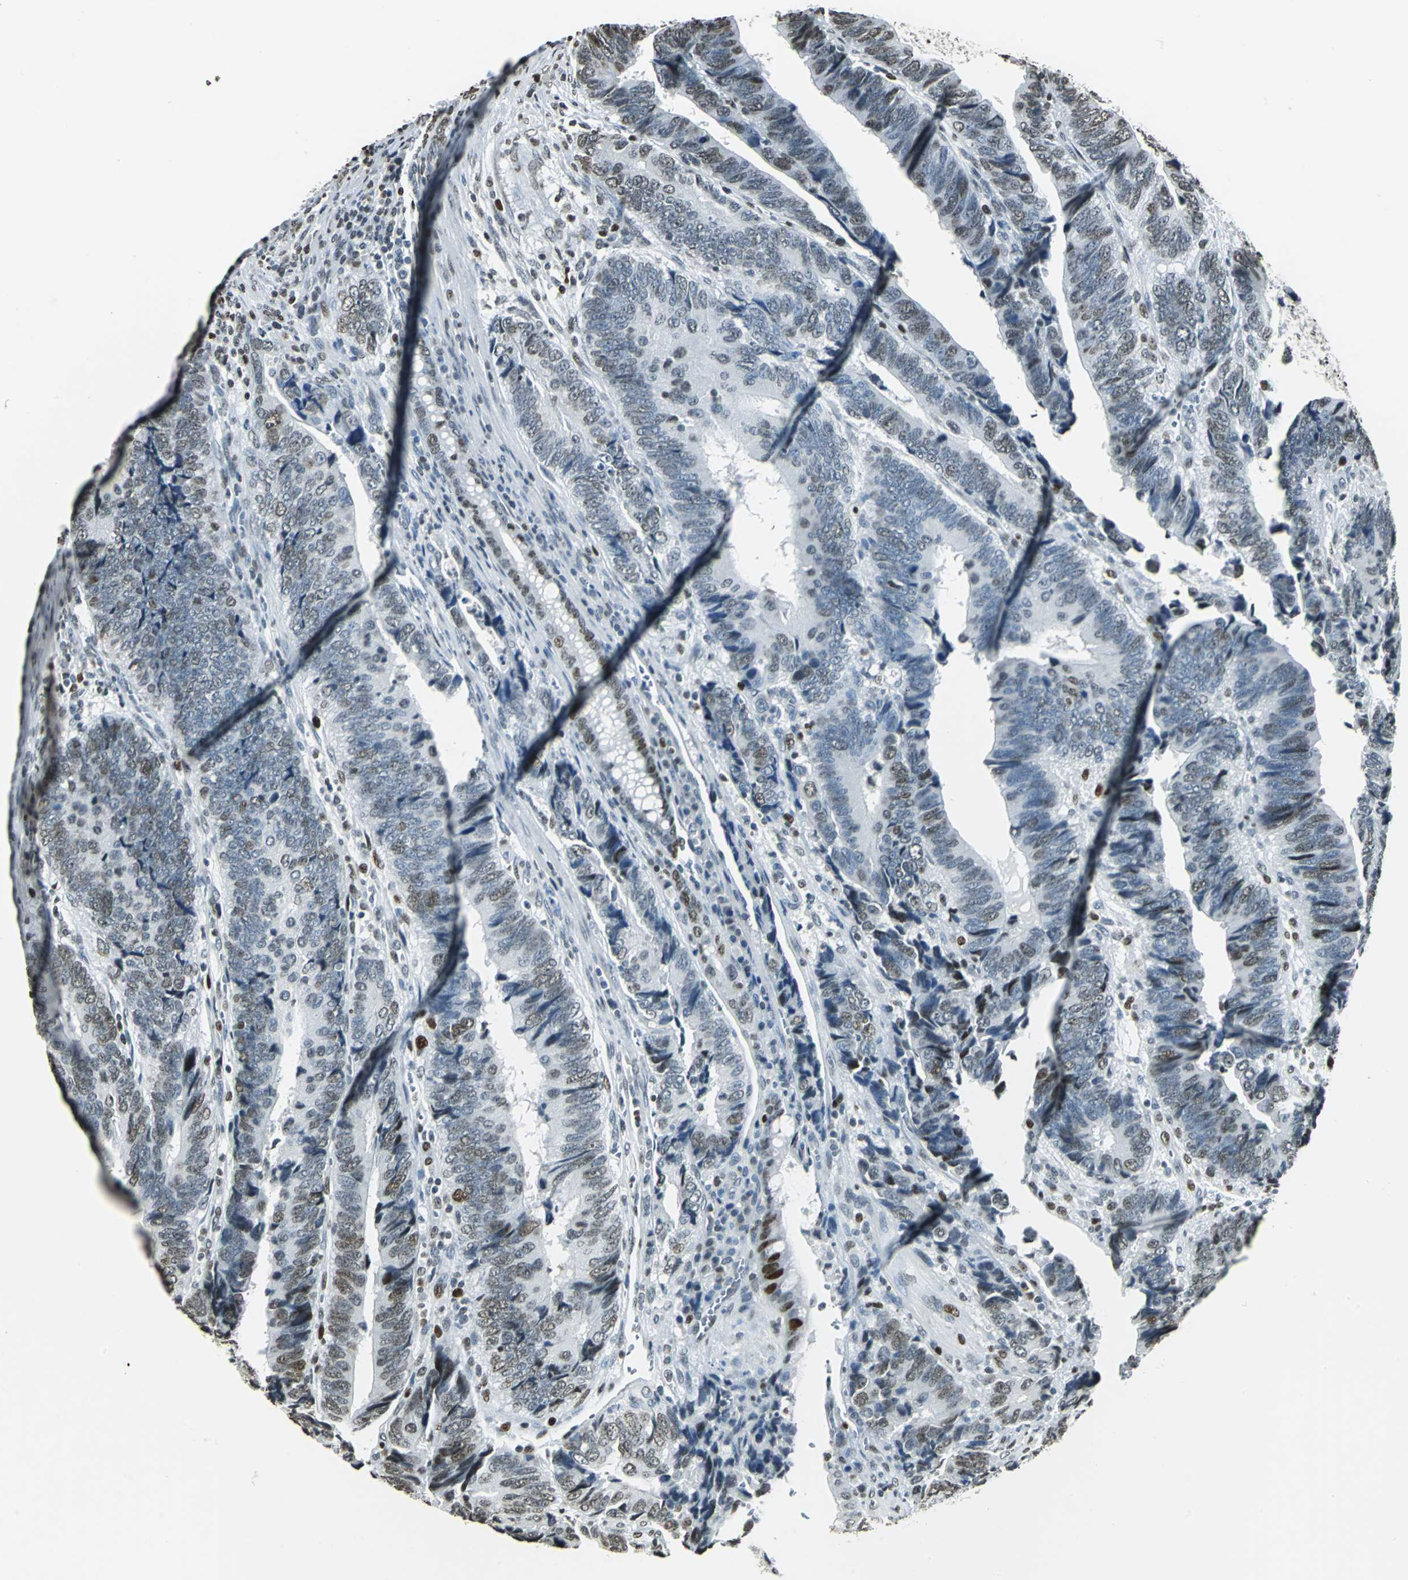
{"staining": {"intensity": "moderate", "quantity": "25%-75%", "location": "nuclear"}, "tissue": "colorectal cancer", "cell_type": "Tumor cells", "image_type": "cancer", "snomed": [{"axis": "morphology", "description": "Adenocarcinoma, NOS"}, {"axis": "topography", "description": "Colon"}], "caption": "Protein expression analysis of adenocarcinoma (colorectal) reveals moderate nuclear staining in about 25%-75% of tumor cells. (DAB (3,3'-diaminobenzidine) IHC, brown staining for protein, blue staining for nuclei).", "gene": "MCM4", "patient": {"sex": "male", "age": 72}}